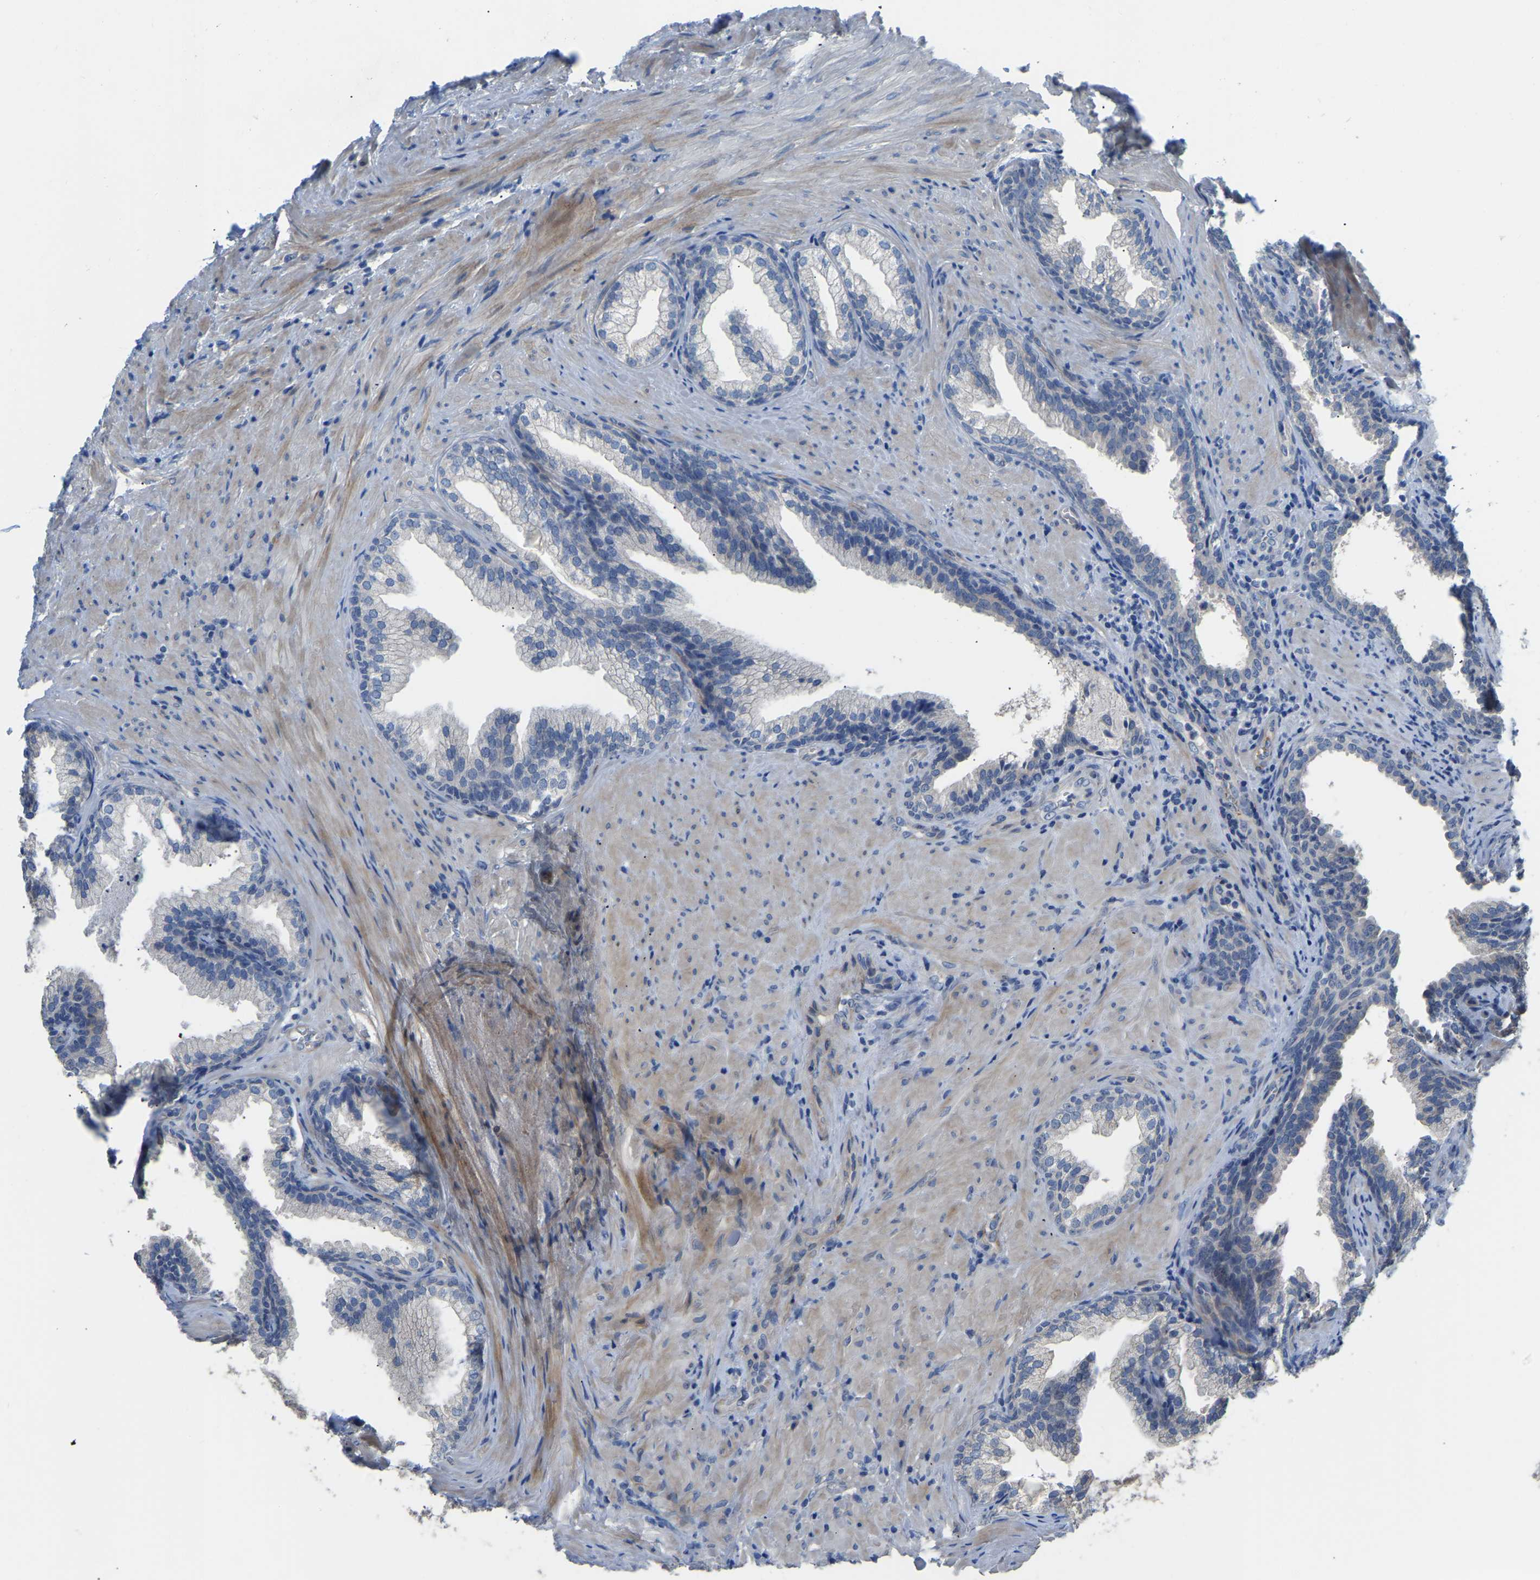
{"staining": {"intensity": "negative", "quantity": "none", "location": "none"}, "tissue": "prostate", "cell_type": "Glandular cells", "image_type": "normal", "snomed": [{"axis": "morphology", "description": "Normal tissue, NOS"}, {"axis": "topography", "description": "Prostate"}], "caption": "This image is of benign prostate stained with IHC to label a protein in brown with the nuclei are counter-stained blue. There is no positivity in glandular cells.", "gene": "HIGD2B", "patient": {"sex": "male", "age": 76}}